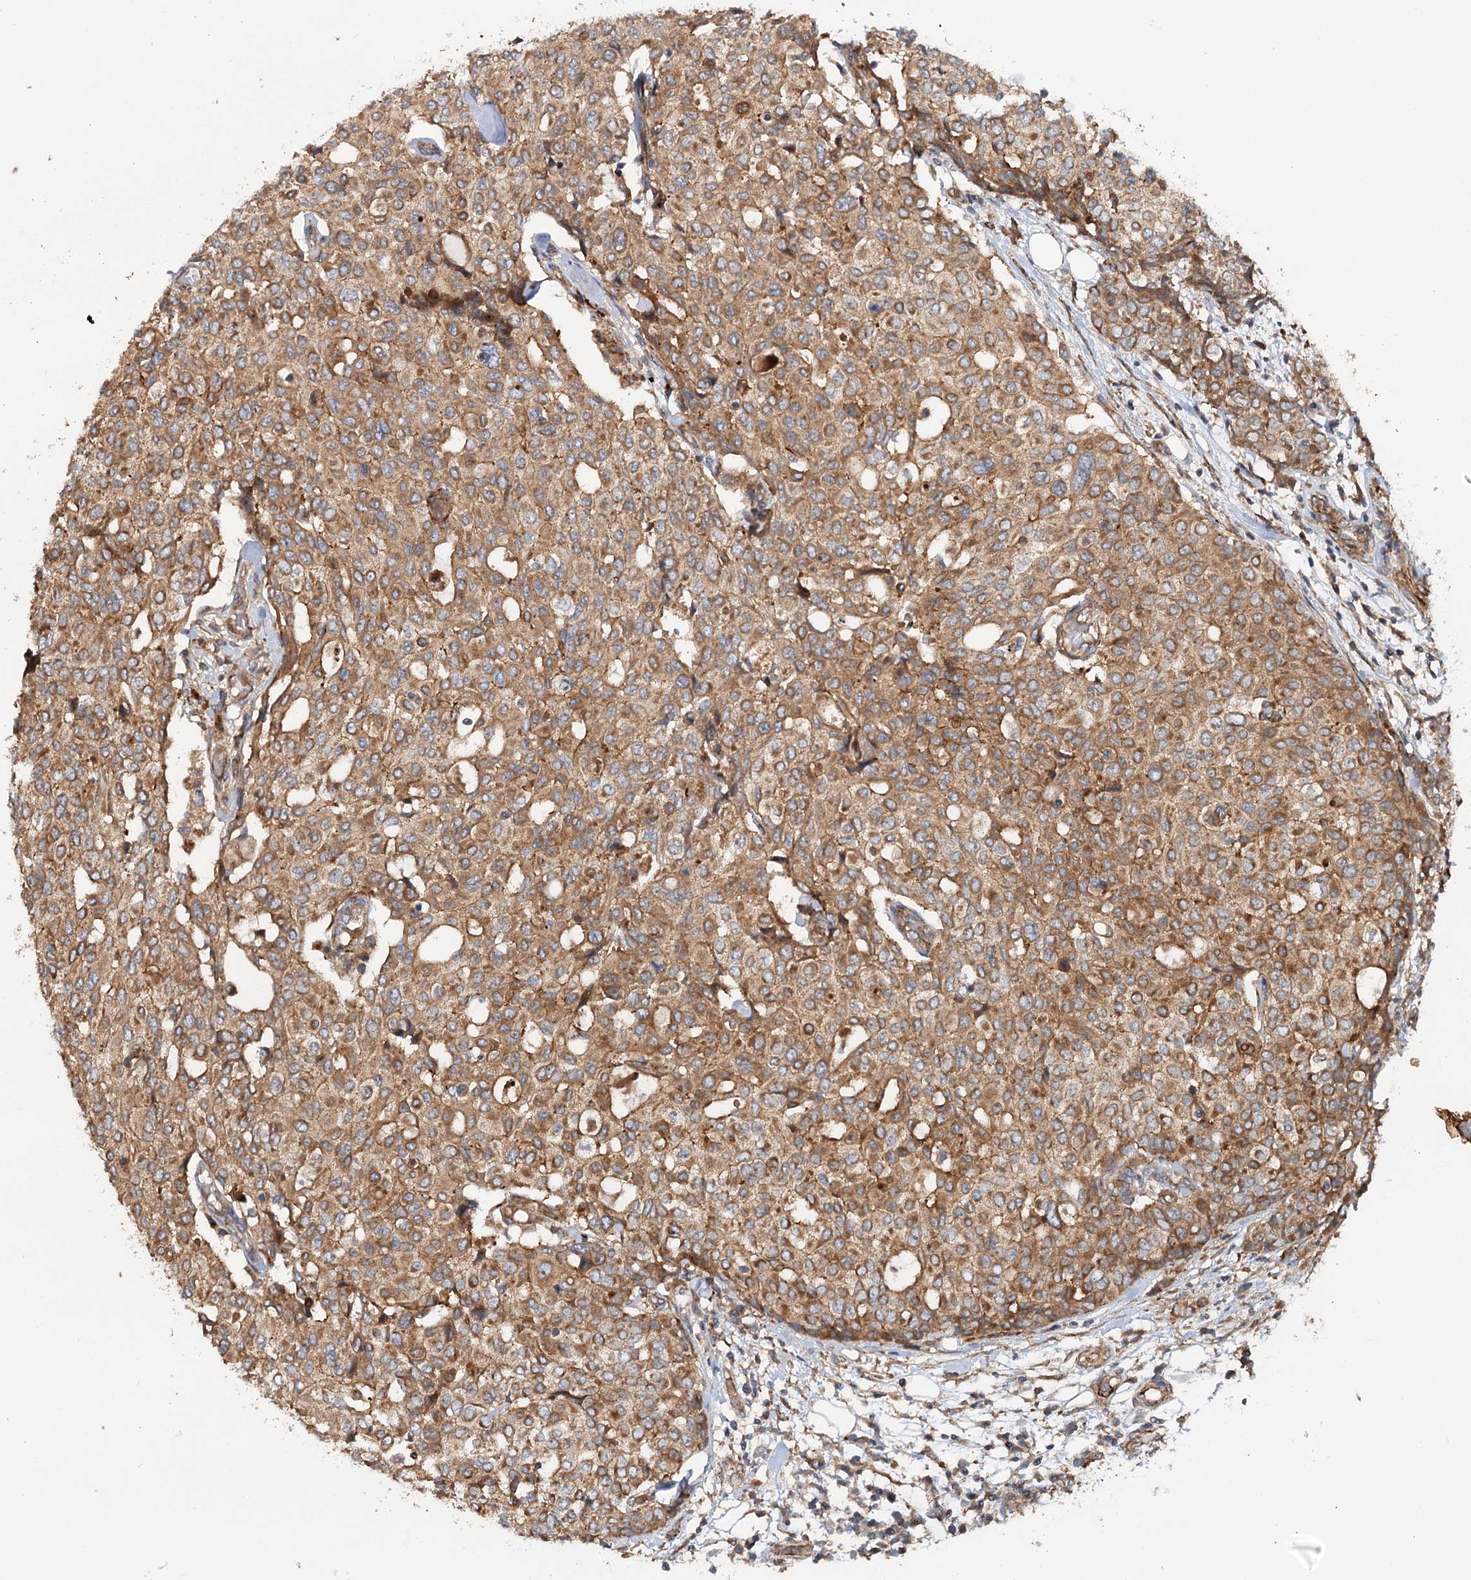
{"staining": {"intensity": "moderate", "quantity": ">75%", "location": "cytoplasmic/membranous"}, "tissue": "breast cancer", "cell_type": "Tumor cells", "image_type": "cancer", "snomed": [{"axis": "morphology", "description": "Lobular carcinoma"}, {"axis": "topography", "description": "Breast"}], "caption": "Lobular carcinoma (breast) was stained to show a protein in brown. There is medium levels of moderate cytoplasmic/membranous staining in about >75% of tumor cells. The staining was performed using DAB (3,3'-diaminobenzidine) to visualize the protein expression in brown, while the nuclei were stained in blue with hematoxylin (Magnification: 20x).", "gene": "ADGRG4", "patient": {"sex": "female", "age": 51}}